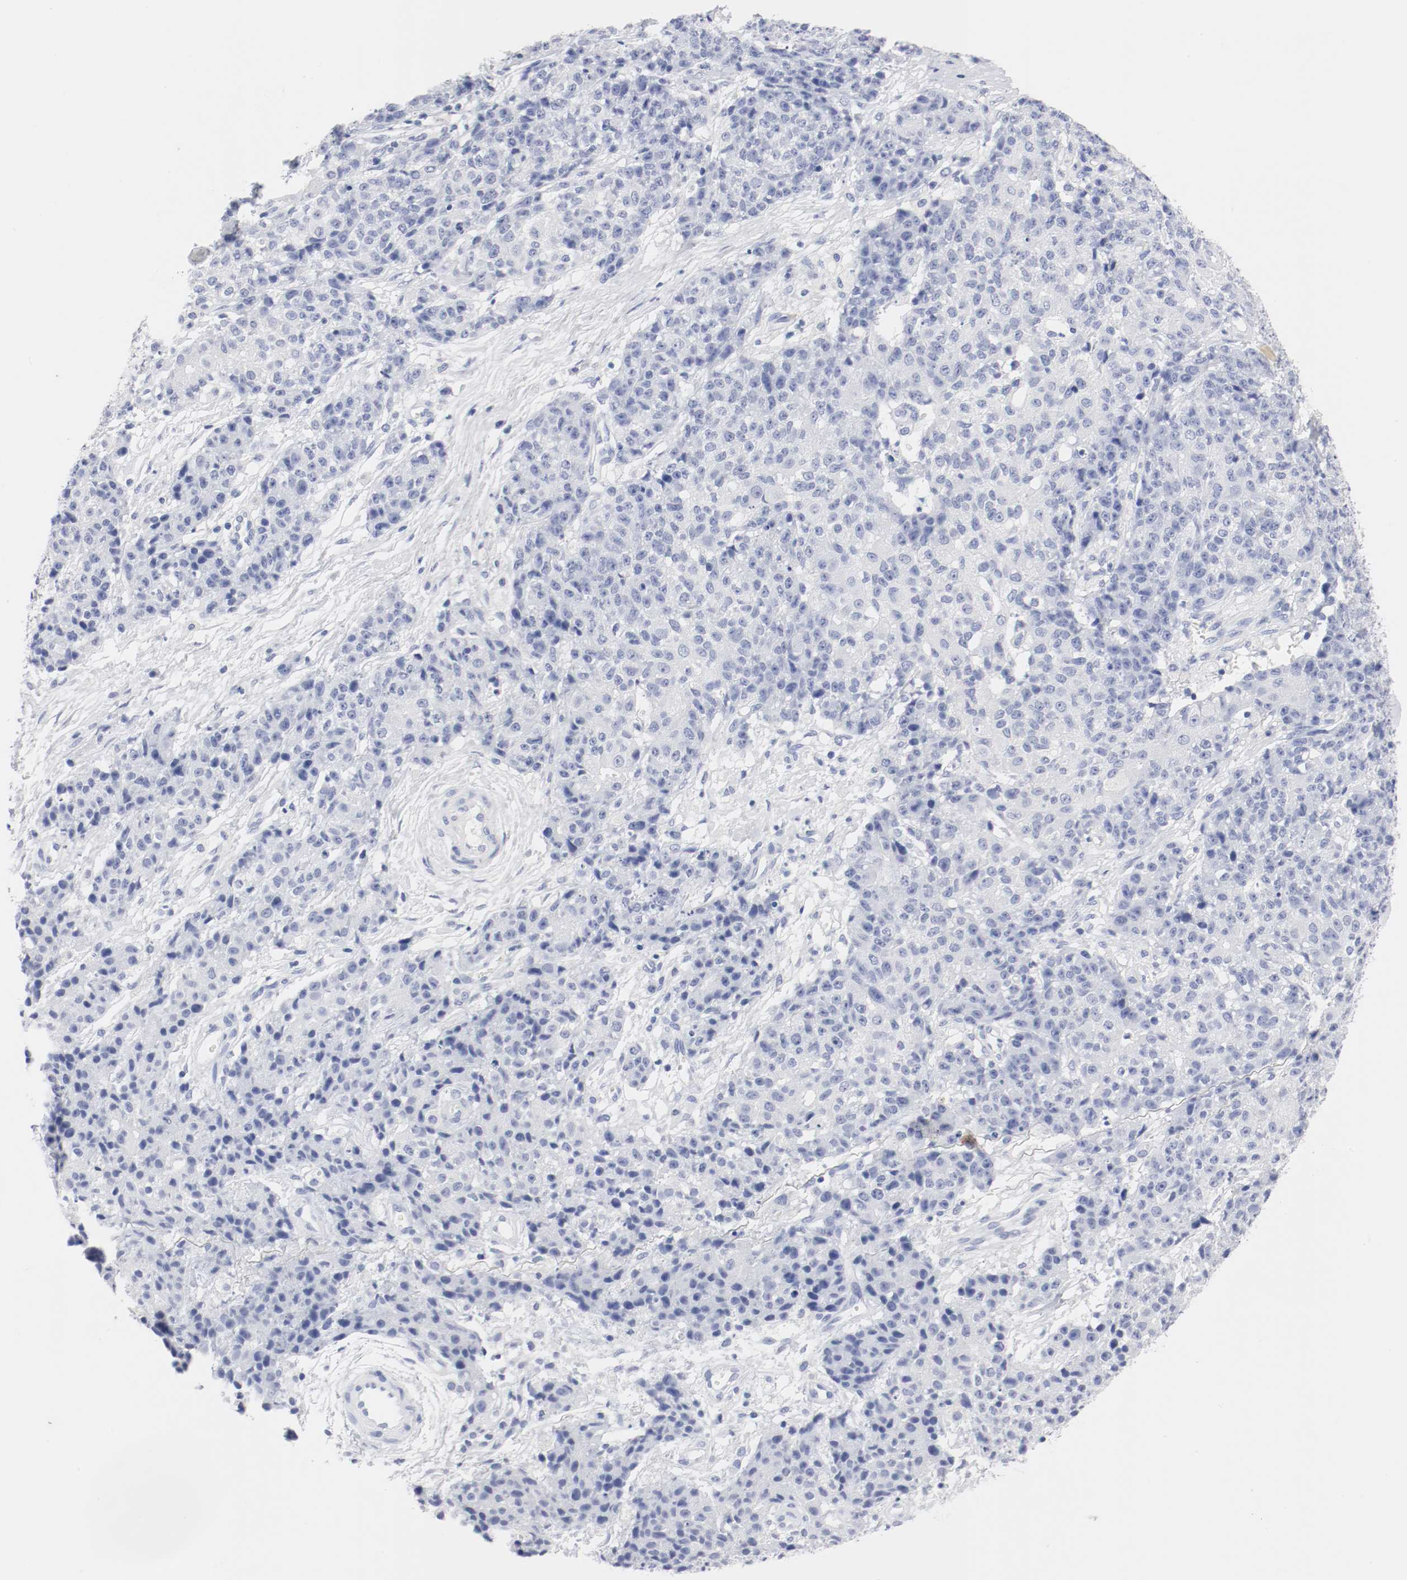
{"staining": {"intensity": "negative", "quantity": "none", "location": "none"}, "tissue": "ovarian cancer", "cell_type": "Tumor cells", "image_type": "cancer", "snomed": [{"axis": "morphology", "description": "Carcinoma, endometroid"}, {"axis": "topography", "description": "Ovary"}], "caption": "DAB immunohistochemical staining of human ovarian cancer exhibits no significant expression in tumor cells. Nuclei are stained in blue.", "gene": "GAD1", "patient": {"sex": "female", "age": 42}}